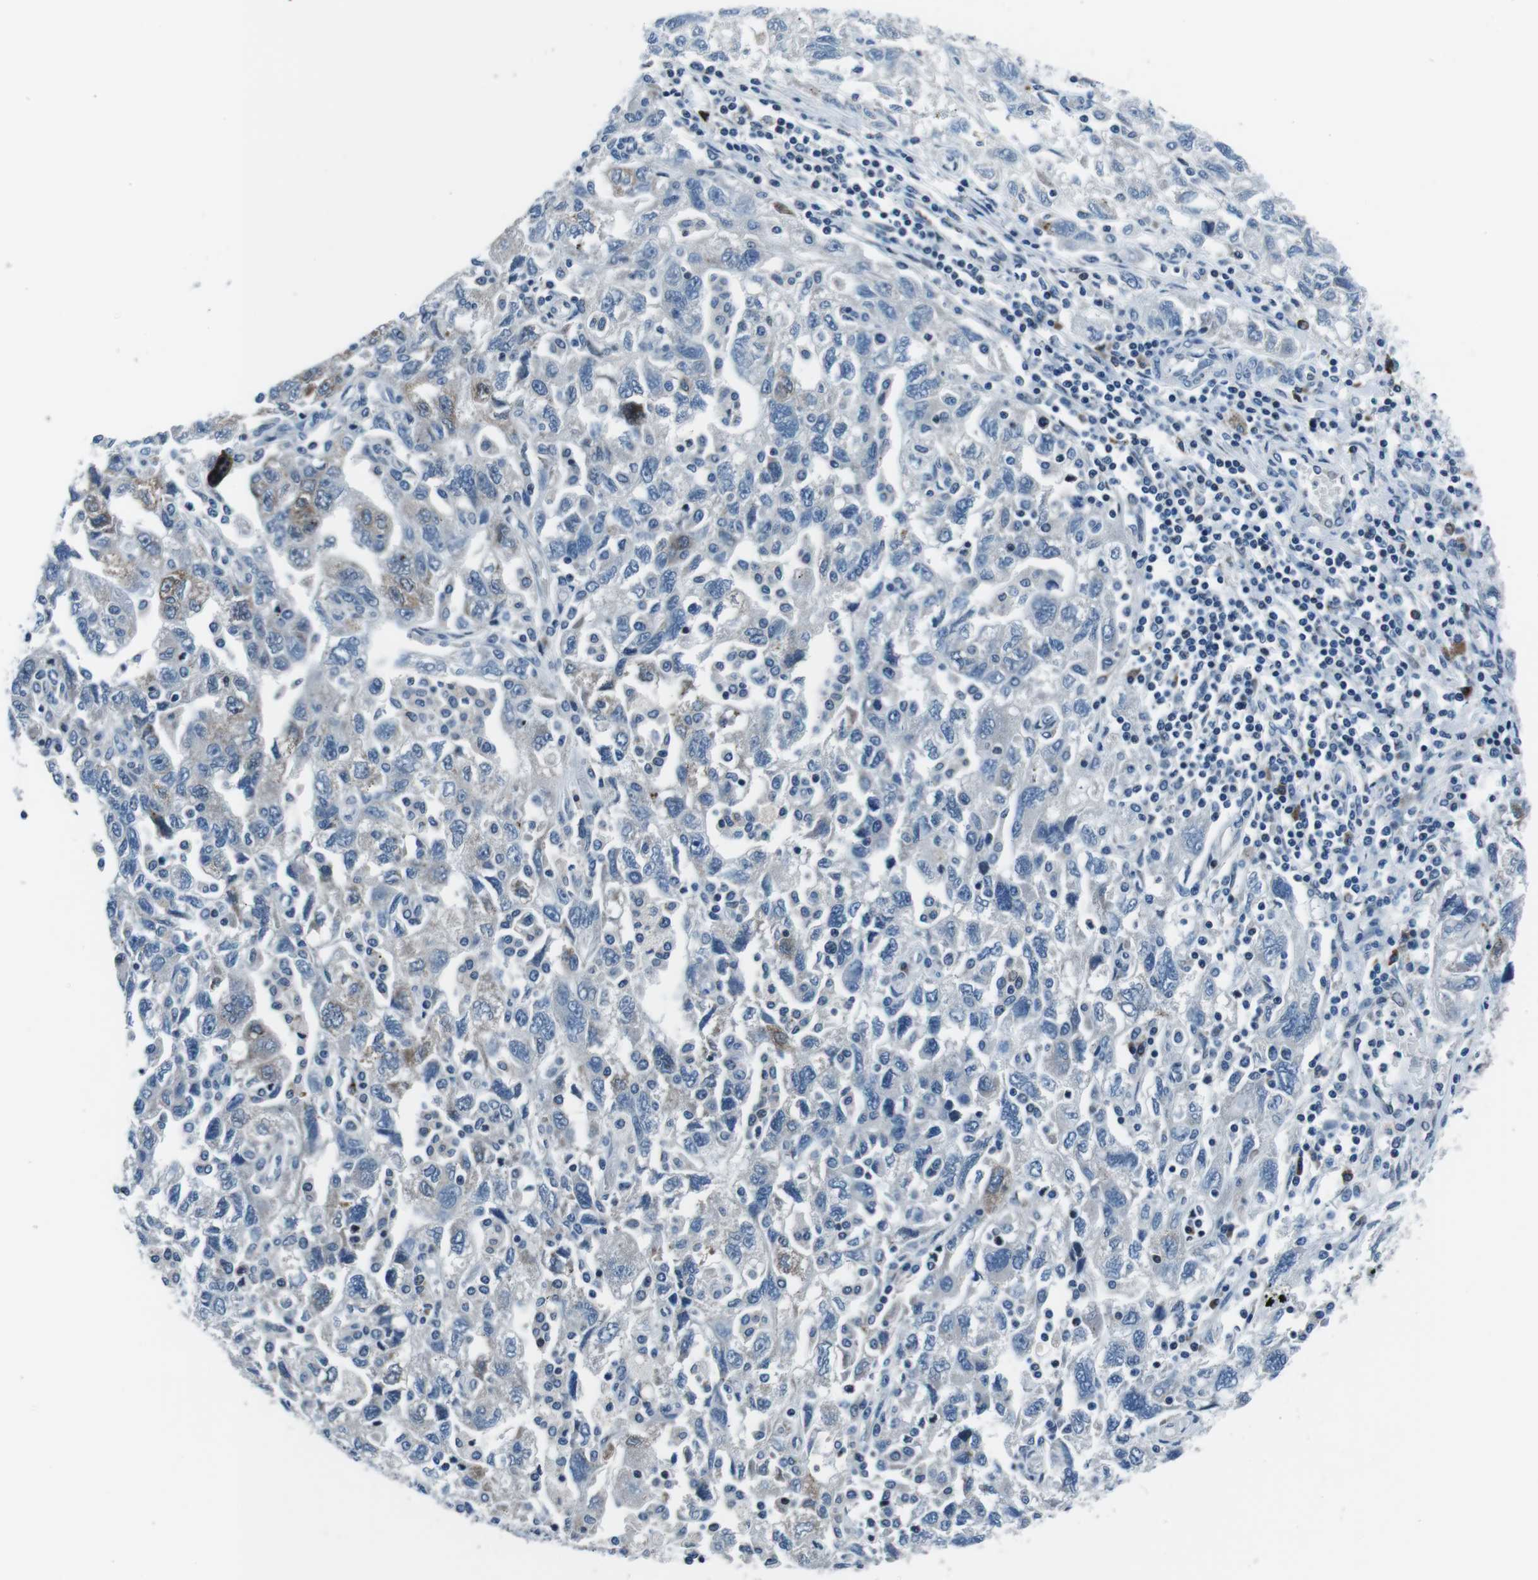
{"staining": {"intensity": "negative", "quantity": "none", "location": "none"}, "tissue": "ovarian cancer", "cell_type": "Tumor cells", "image_type": "cancer", "snomed": [{"axis": "morphology", "description": "Carcinoma, NOS"}, {"axis": "morphology", "description": "Cystadenocarcinoma, serous, NOS"}, {"axis": "topography", "description": "Ovary"}], "caption": "Protein analysis of carcinoma (ovarian) reveals no significant expression in tumor cells. (Immunohistochemistry, brightfield microscopy, high magnification).", "gene": "NUCB2", "patient": {"sex": "female", "age": 69}}